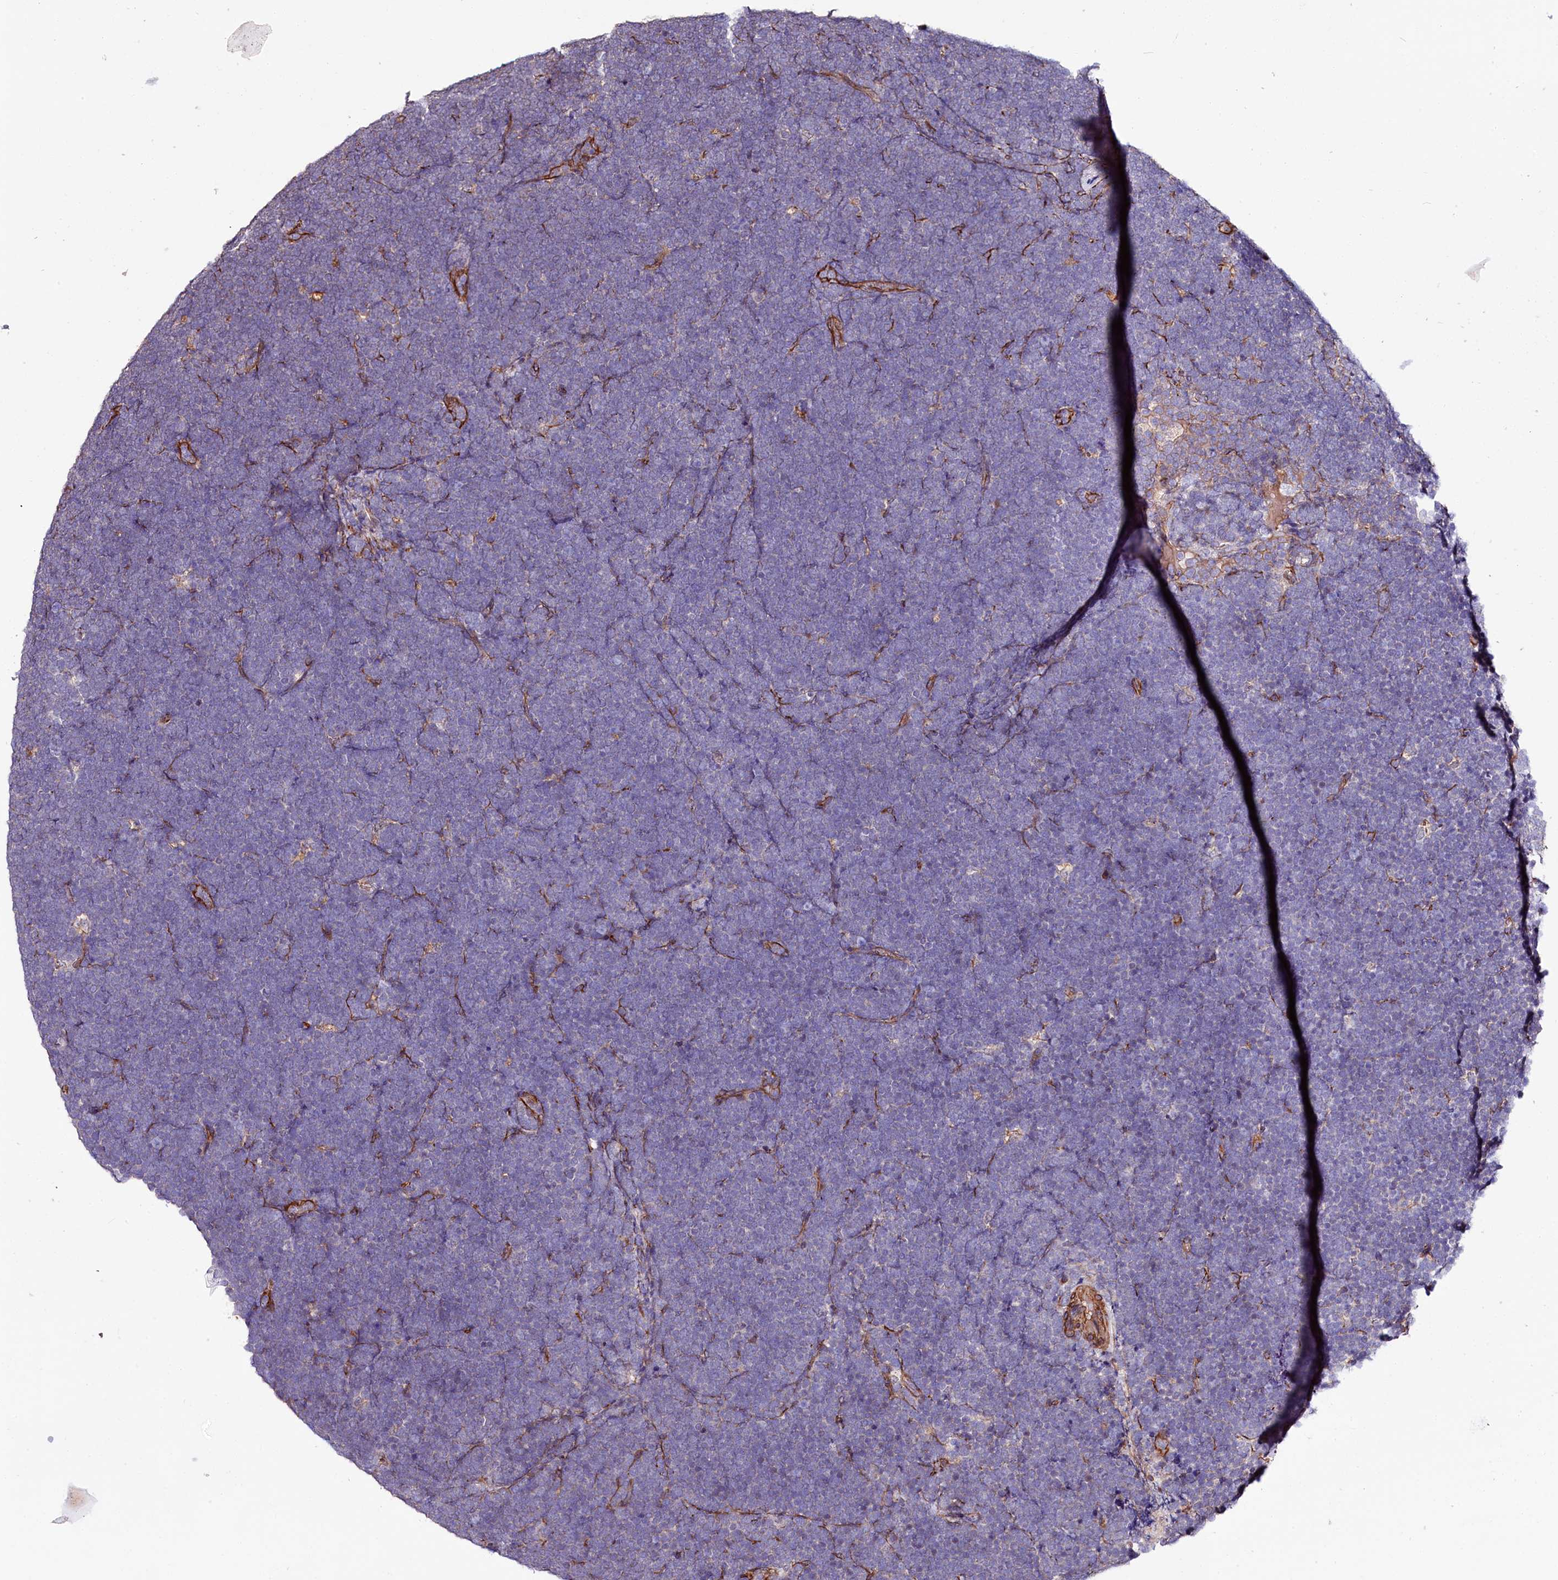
{"staining": {"intensity": "negative", "quantity": "none", "location": "none"}, "tissue": "lymphoma", "cell_type": "Tumor cells", "image_type": "cancer", "snomed": [{"axis": "morphology", "description": "Malignant lymphoma, non-Hodgkin's type, High grade"}, {"axis": "topography", "description": "Lymph node"}], "caption": "This is a histopathology image of immunohistochemistry staining of lymphoma, which shows no staining in tumor cells. The staining was performed using DAB to visualize the protein expression in brown, while the nuclei were stained in blue with hematoxylin (Magnification: 20x).", "gene": "TTC12", "patient": {"sex": "male", "age": 13}}